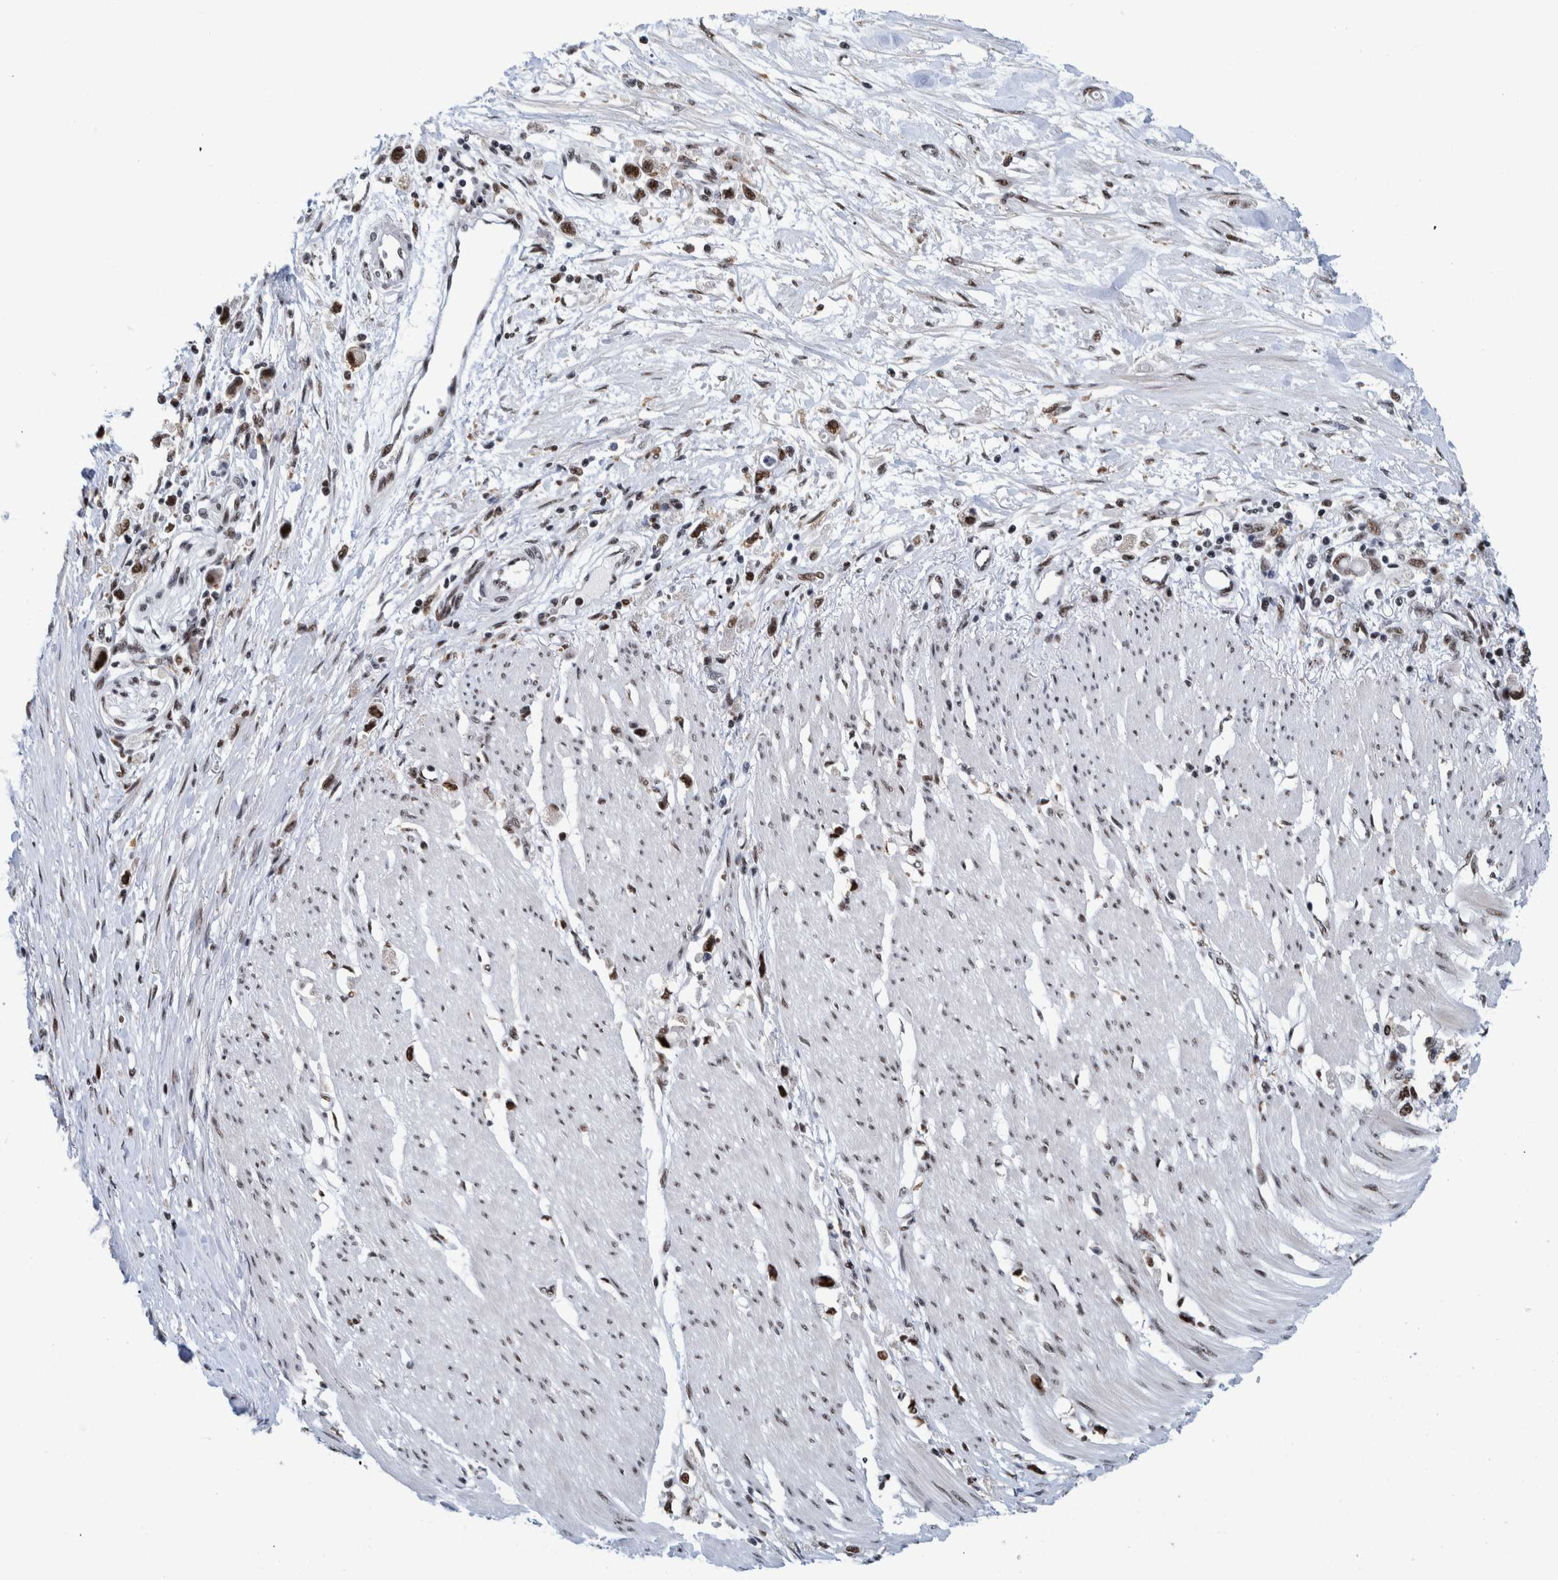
{"staining": {"intensity": "strong", "quantity": ">75%", "location": "nuclear"}, "tissue": "stomach cancer", "cell_type": "Tumor cells", "image_type": "cancer", "snomed": [{"axis": "morphology", "description": "Adenocarcinoma, NOS"}, {"axis": "topography", "description": "Stomach"}], "caption": "This is a histology image of immunohistochemistry (IHC) staining of stomach cancer, which shows strong expression in the nuclear of tumor cells.", "gene": "EFTUD2", "patient": {"sex": "female", "age": 59}}